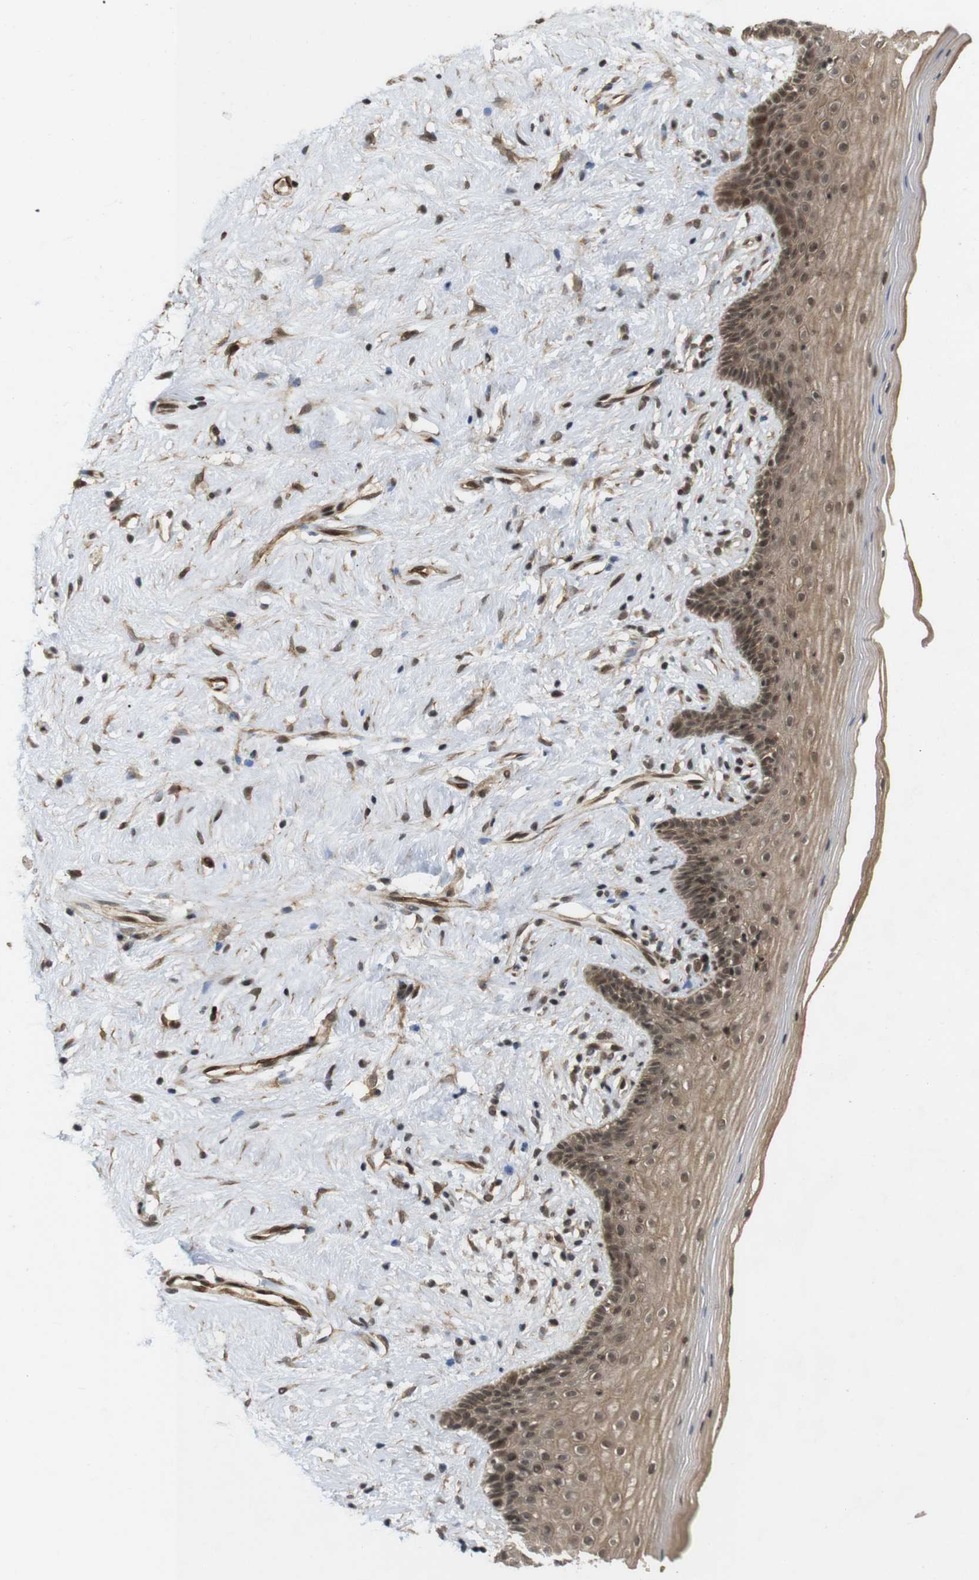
{"staining": {"intensity": "moderate", "quantity": ">75%", "location": "cytoplasmic/membranous,nuclear"}, "tissue": "vagina", "cell_type": "Squamous epithelial cells", "image_type": "normal", "snomed": [{"axis": "morphology", "description": "Normal tissue, NOS"}, {"axis": "topography", "description": "Vagina"}], "caption": "An image of human vagina stained for a protein demonstrates moderate cytoplasmic/membranous,nuclear brown staining in squamous epithelial cells.", "gene": "SP2", "patient": {"sex": "female", "age": 44}}